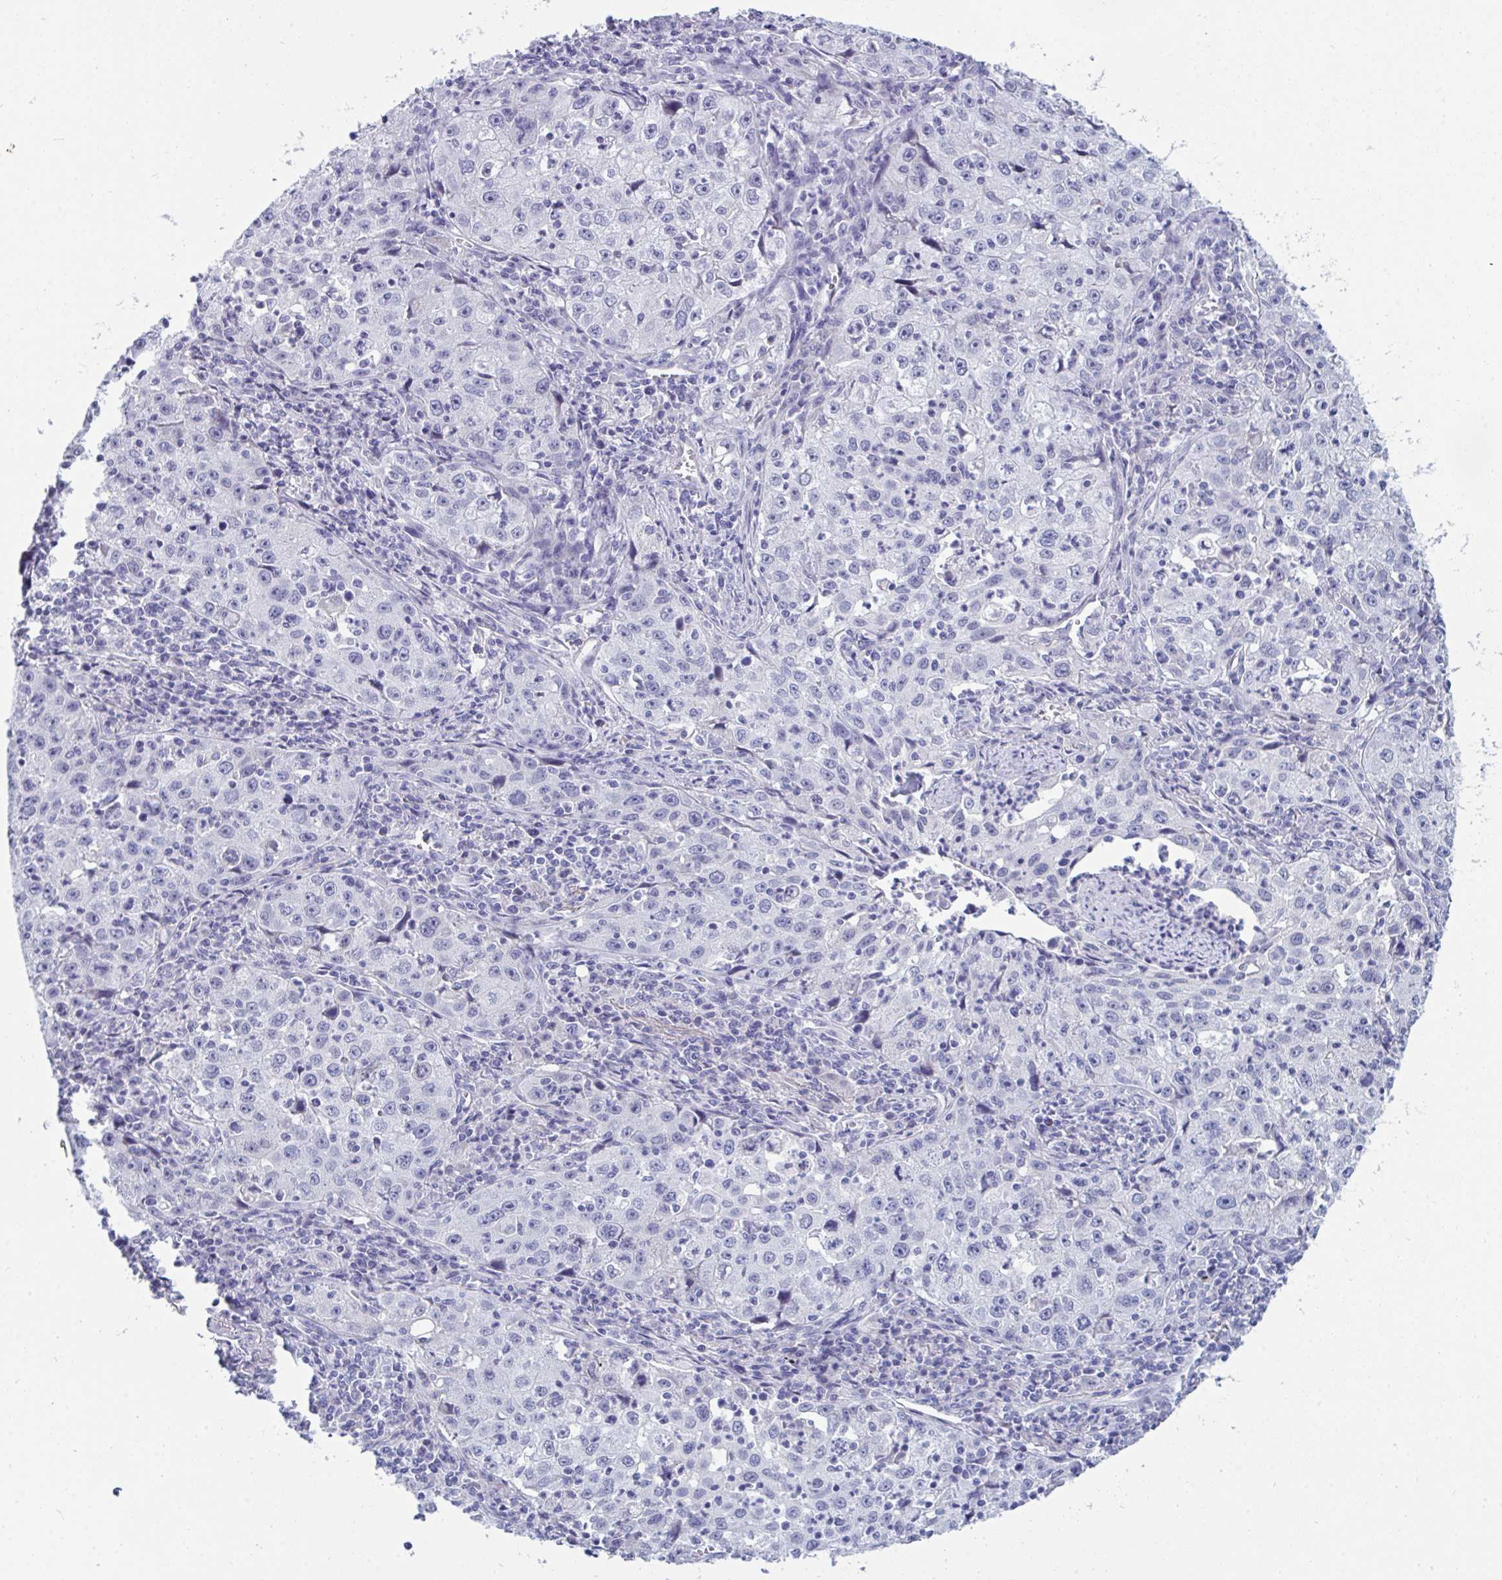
{"staining": {"intensity": "negative", "quantity": "none", "location": "none"}, "tissue": "lung cancer", "cell_type": "Tumor cells", "image_type": "cancer", "snomed": [{"axis": "morphology", "description": "Squamous cell carcinoma, NOS"}, {"axis": "topography", "description": "Lung"}], "caption": "This is an immunohistochemistry photomicrograph of human squamous cell carcinoma (lung). There is no positivity in tumor cells.", "gene": "PRDM9", "patient": {"sex": "male", "age": 71}}